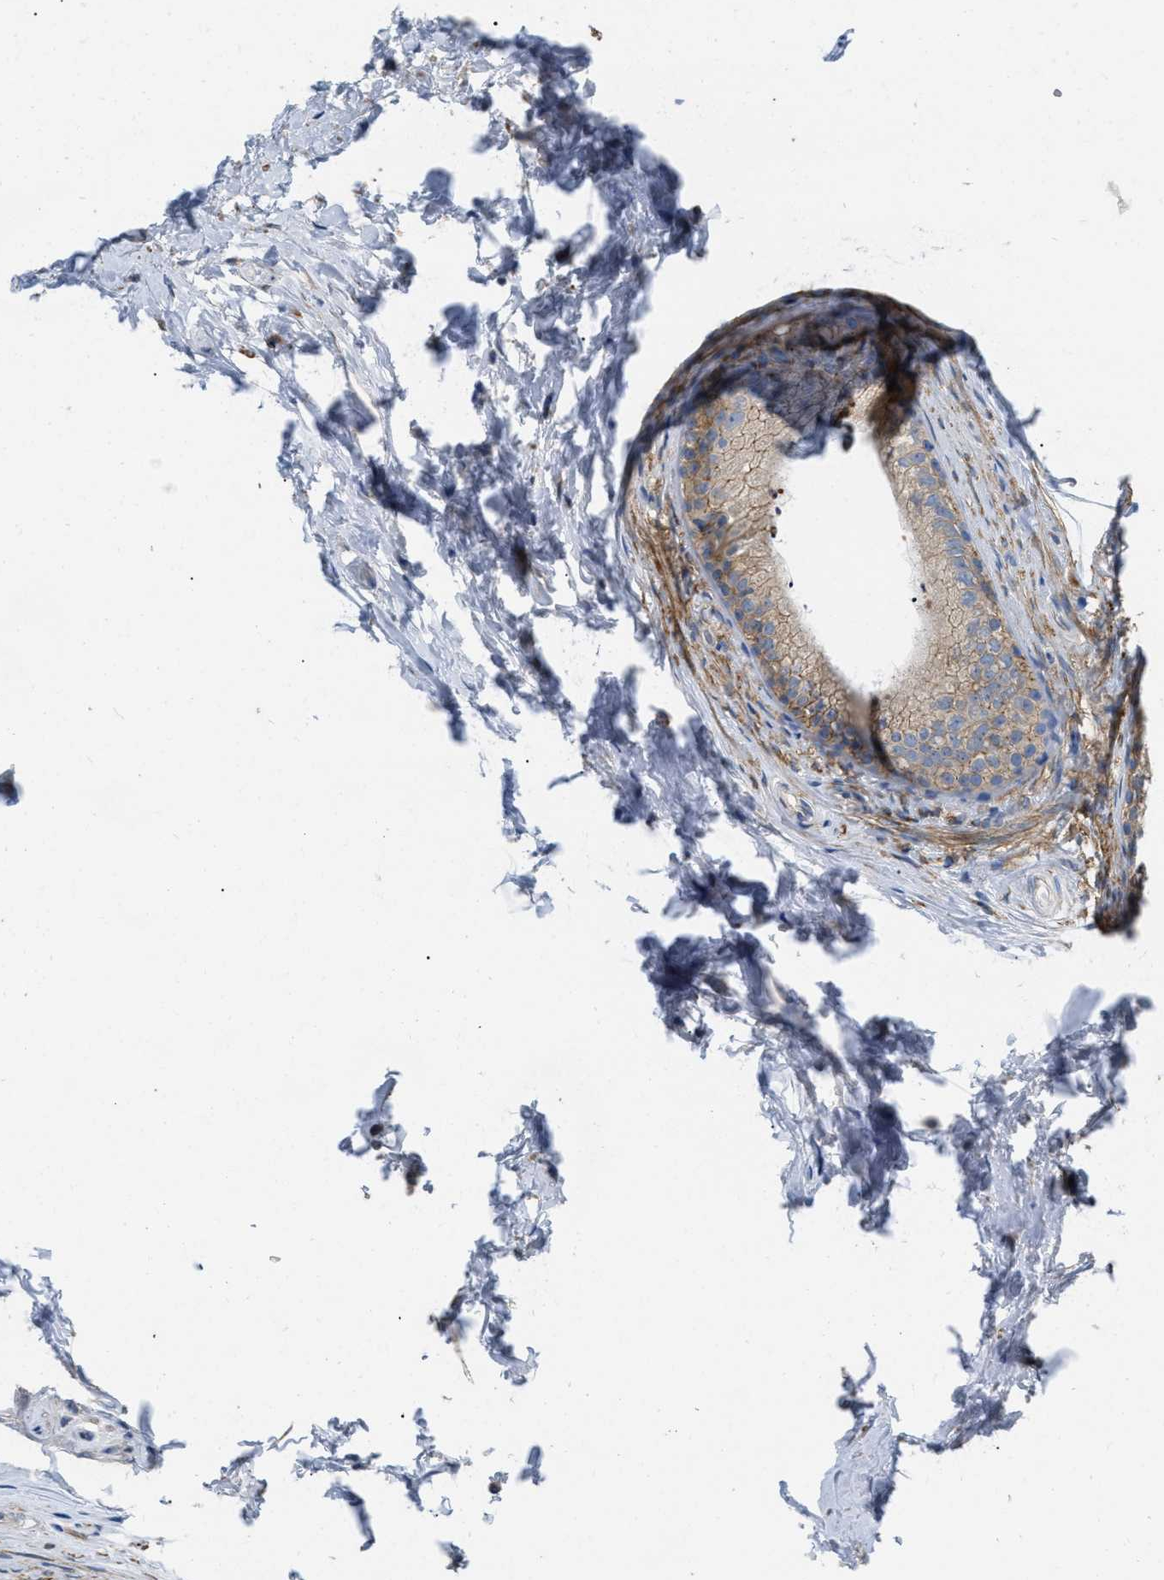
{"staining": {"intensity": "weak", "quantity": ">75%", "location": "cytoplasmic/membranous"}, "tissue": "epididymis", "cell_type": "Glandular cells", "image_type": "normal", "snomed": [{"axis": "morphology", "description": "Normal tissue, NOS"}, {"axis": "topography", "description": "Epididymis"}], "caption": "Epididymis stained with DAB (3,3'-diaminobenzidine) immunohistochemistry displays low levels of weak cytoplasmic/membranous positivity in approximately >75% of glandular cells.", "gene": "DHX58", "patient": {"sex": "male", "age": 56}}